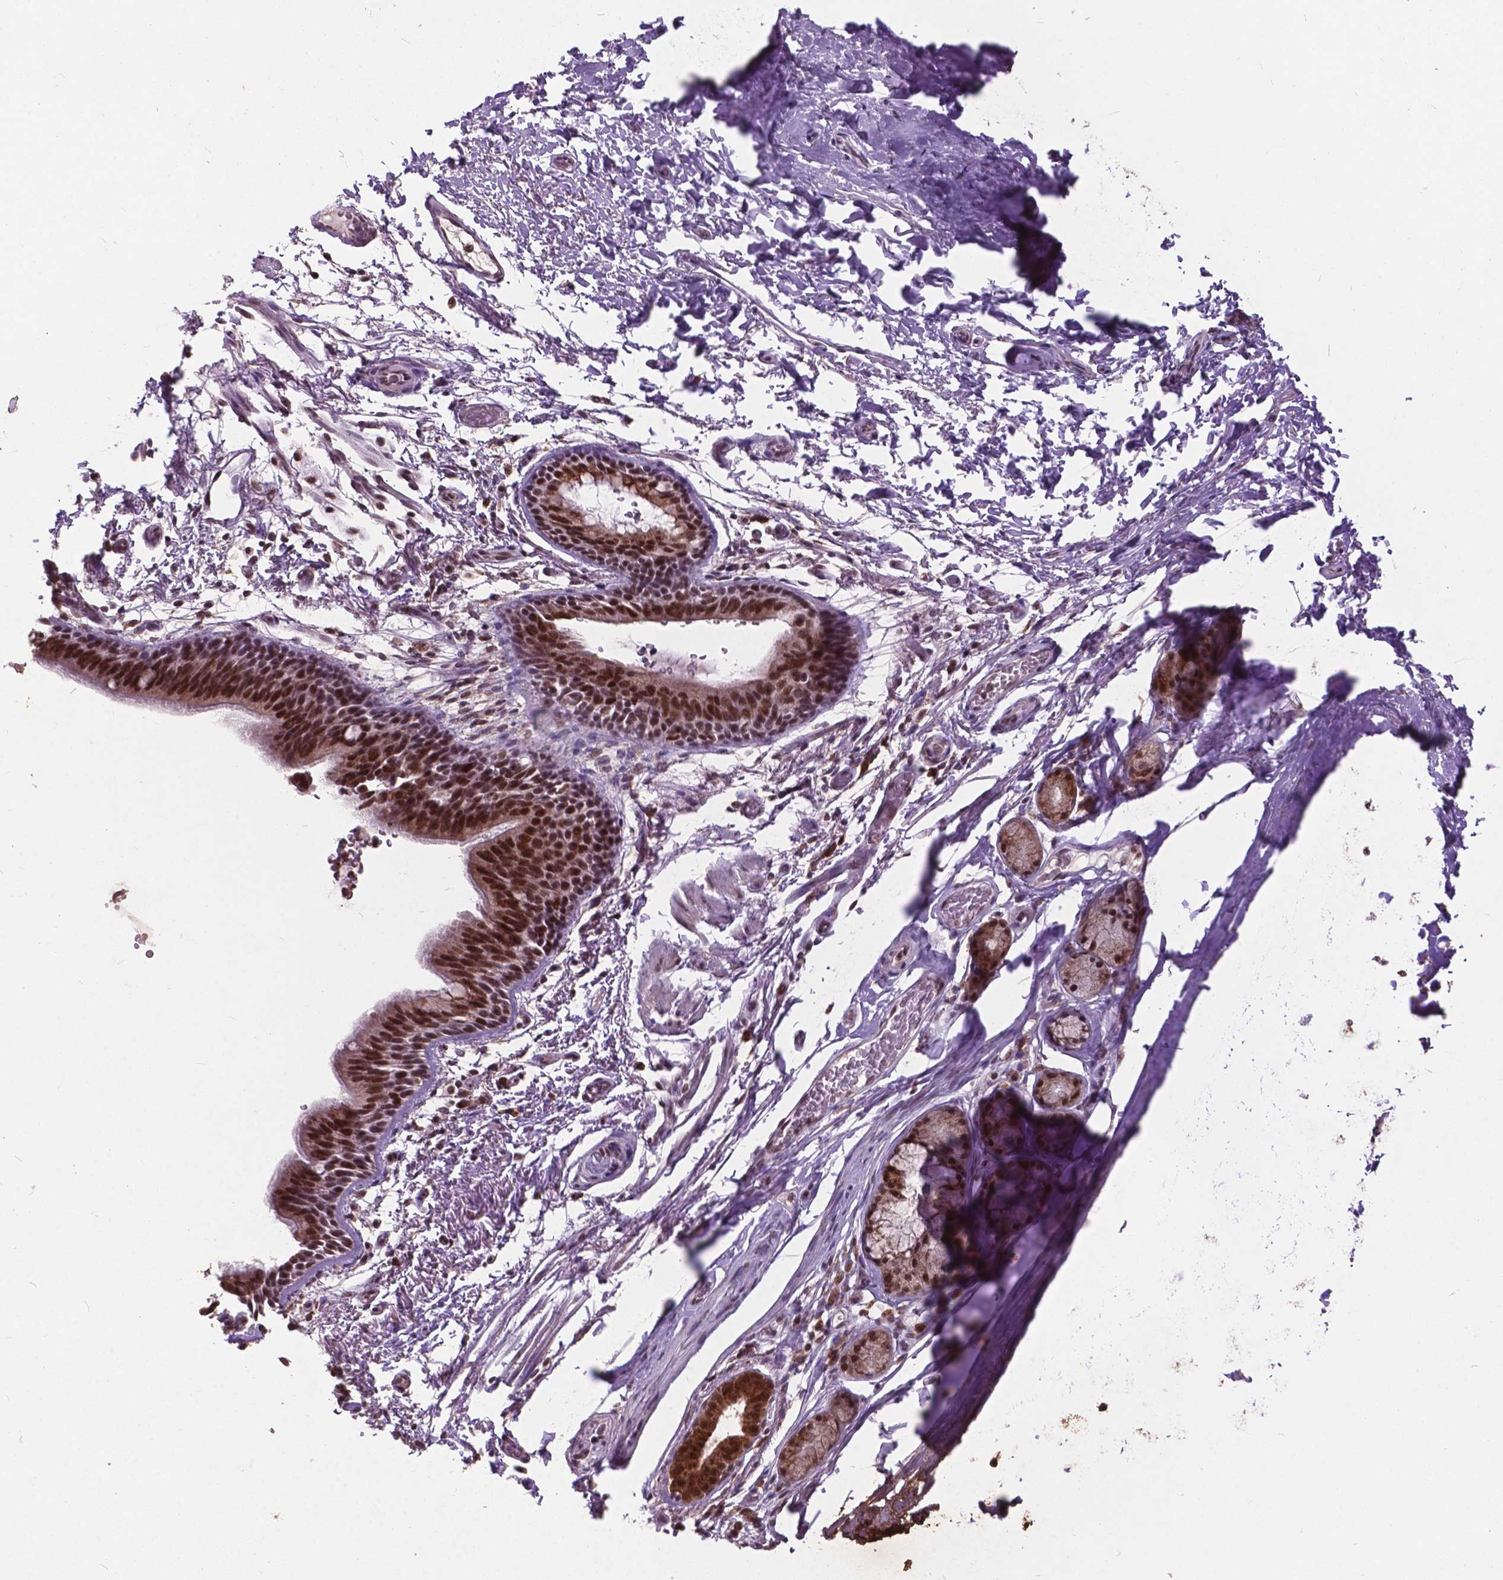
{"staining": {"intensity": "moderate", "quantity": ">75%", "location": "nuclear"}, "tissue": "bronchus", "cell_type": "Respiratory epithelial cells", "image_type": "normal", "snomed": [{"axis": "morphology", "description": "Normal tissue, NOS"}, {"axis": "topography", "description": "Lymph node"}, {"axis": "topography", "description": "Bronchus"}], "caption": "Immunohistochemical staining of normal human bronchus shows moderate nuclear protein positivity in approximately >75% of respiratory epithelial cells. The protein of interest is shown in brown color, while the nuclei are stained blue.", "gene": "MSH2", "patient": {"sex": "female", "age": 70}}